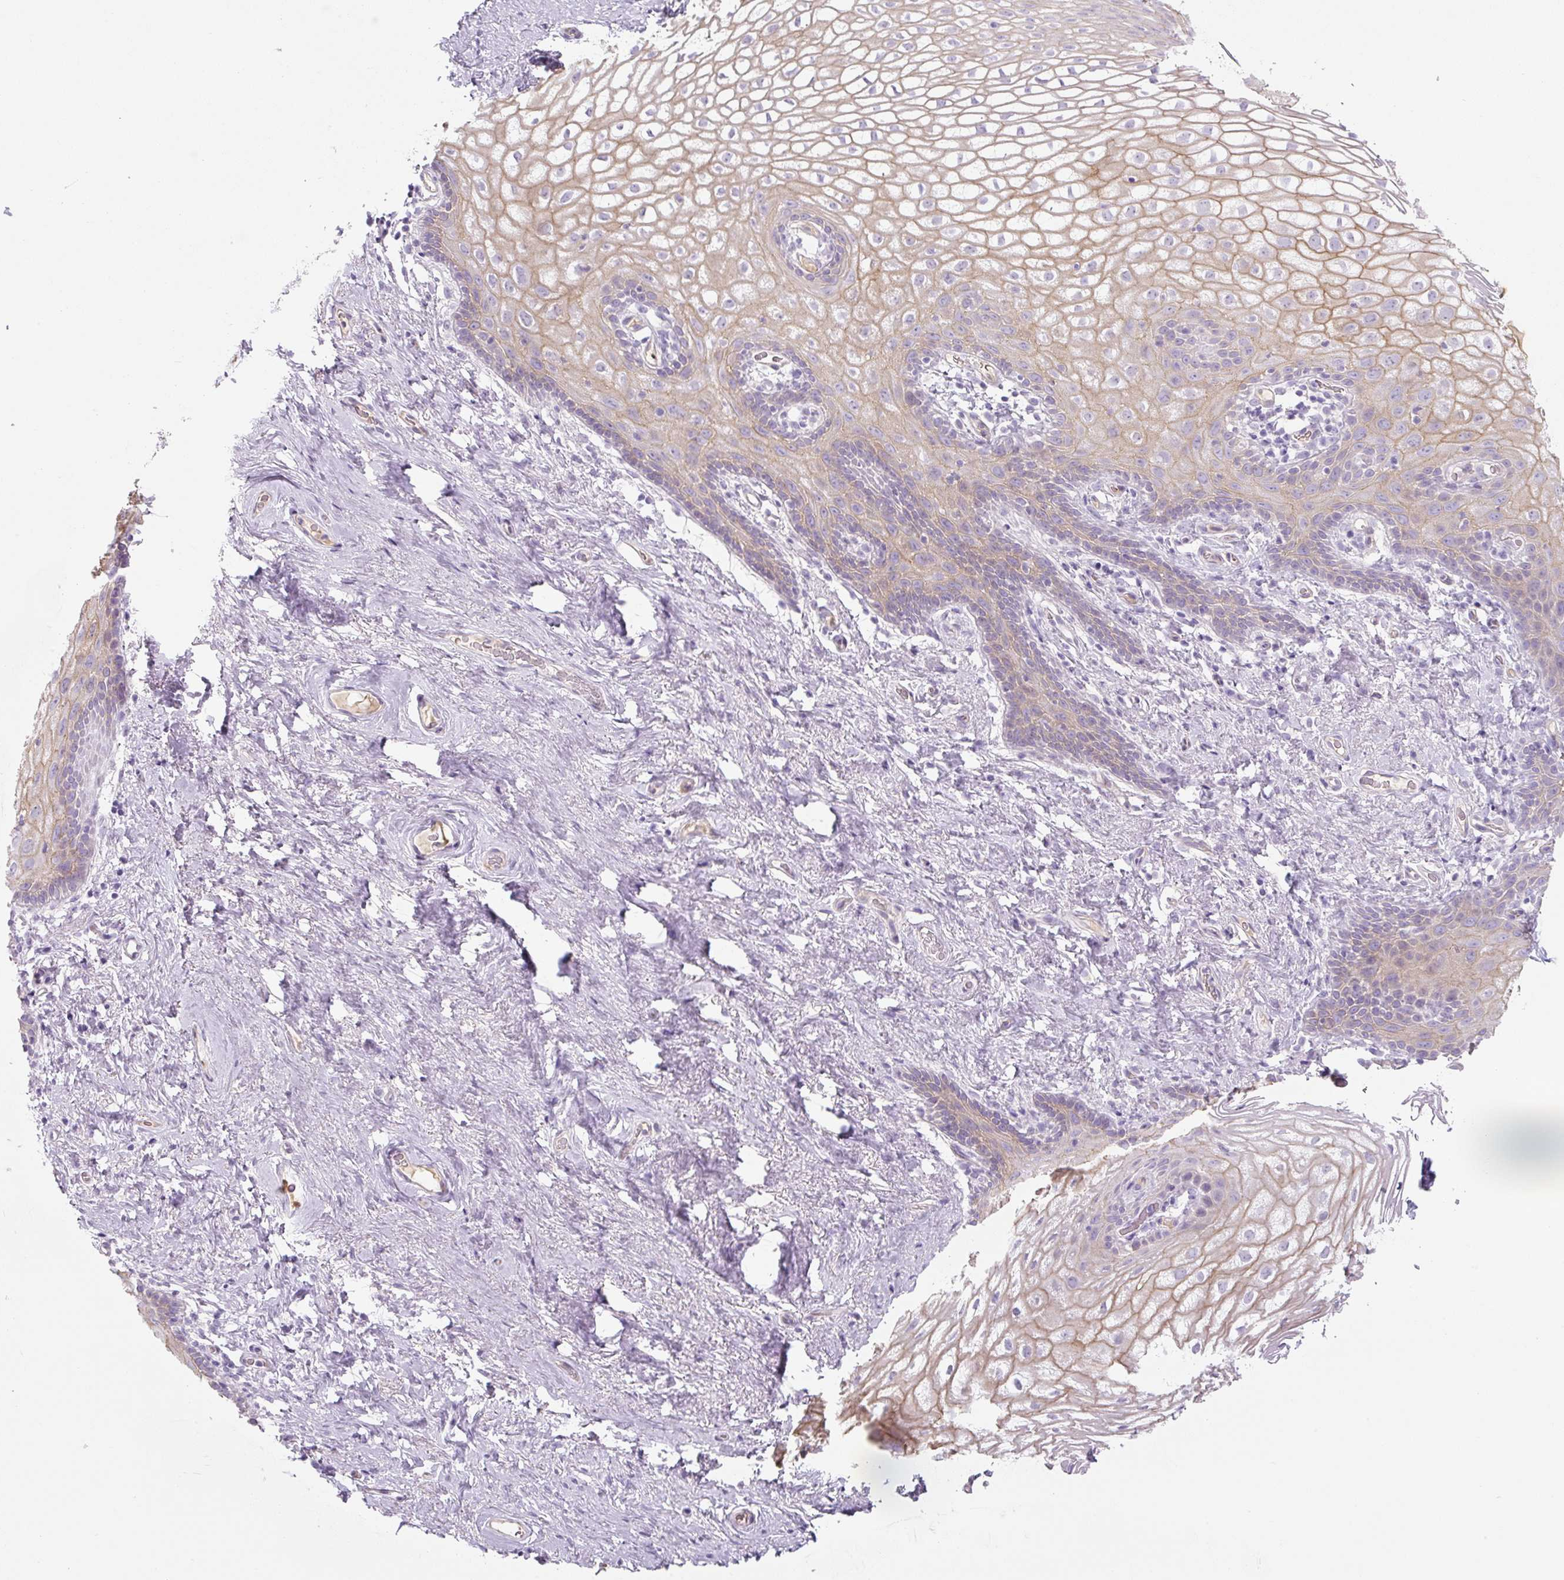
{"staining": {"intensity": "moderate", "quantity": "25%-75%", "location": "cytoplasmic/membranous"}, "tissue": "vagina", "cell_type": "Squamous epithelial cells", "image_type": "normal", "snomed": [{"axis": "morphology", "description": "Normal tissue, NOS"}, {"axis": "topography", "description": "Vagina"}, {"axis": "topography", "description": "Peripheral nerve tissue"}], "caption": "Immunohistochemical staining of benign vagina demonstrates moderate cytoplasmic/membranous protein positivity in about 25%-75% of squamous epithelial cells. (DAB IHC with brightfield microscopy, high magnification).", "gene": "PRM1", "patient": {"sex": "female", "age": 71}}